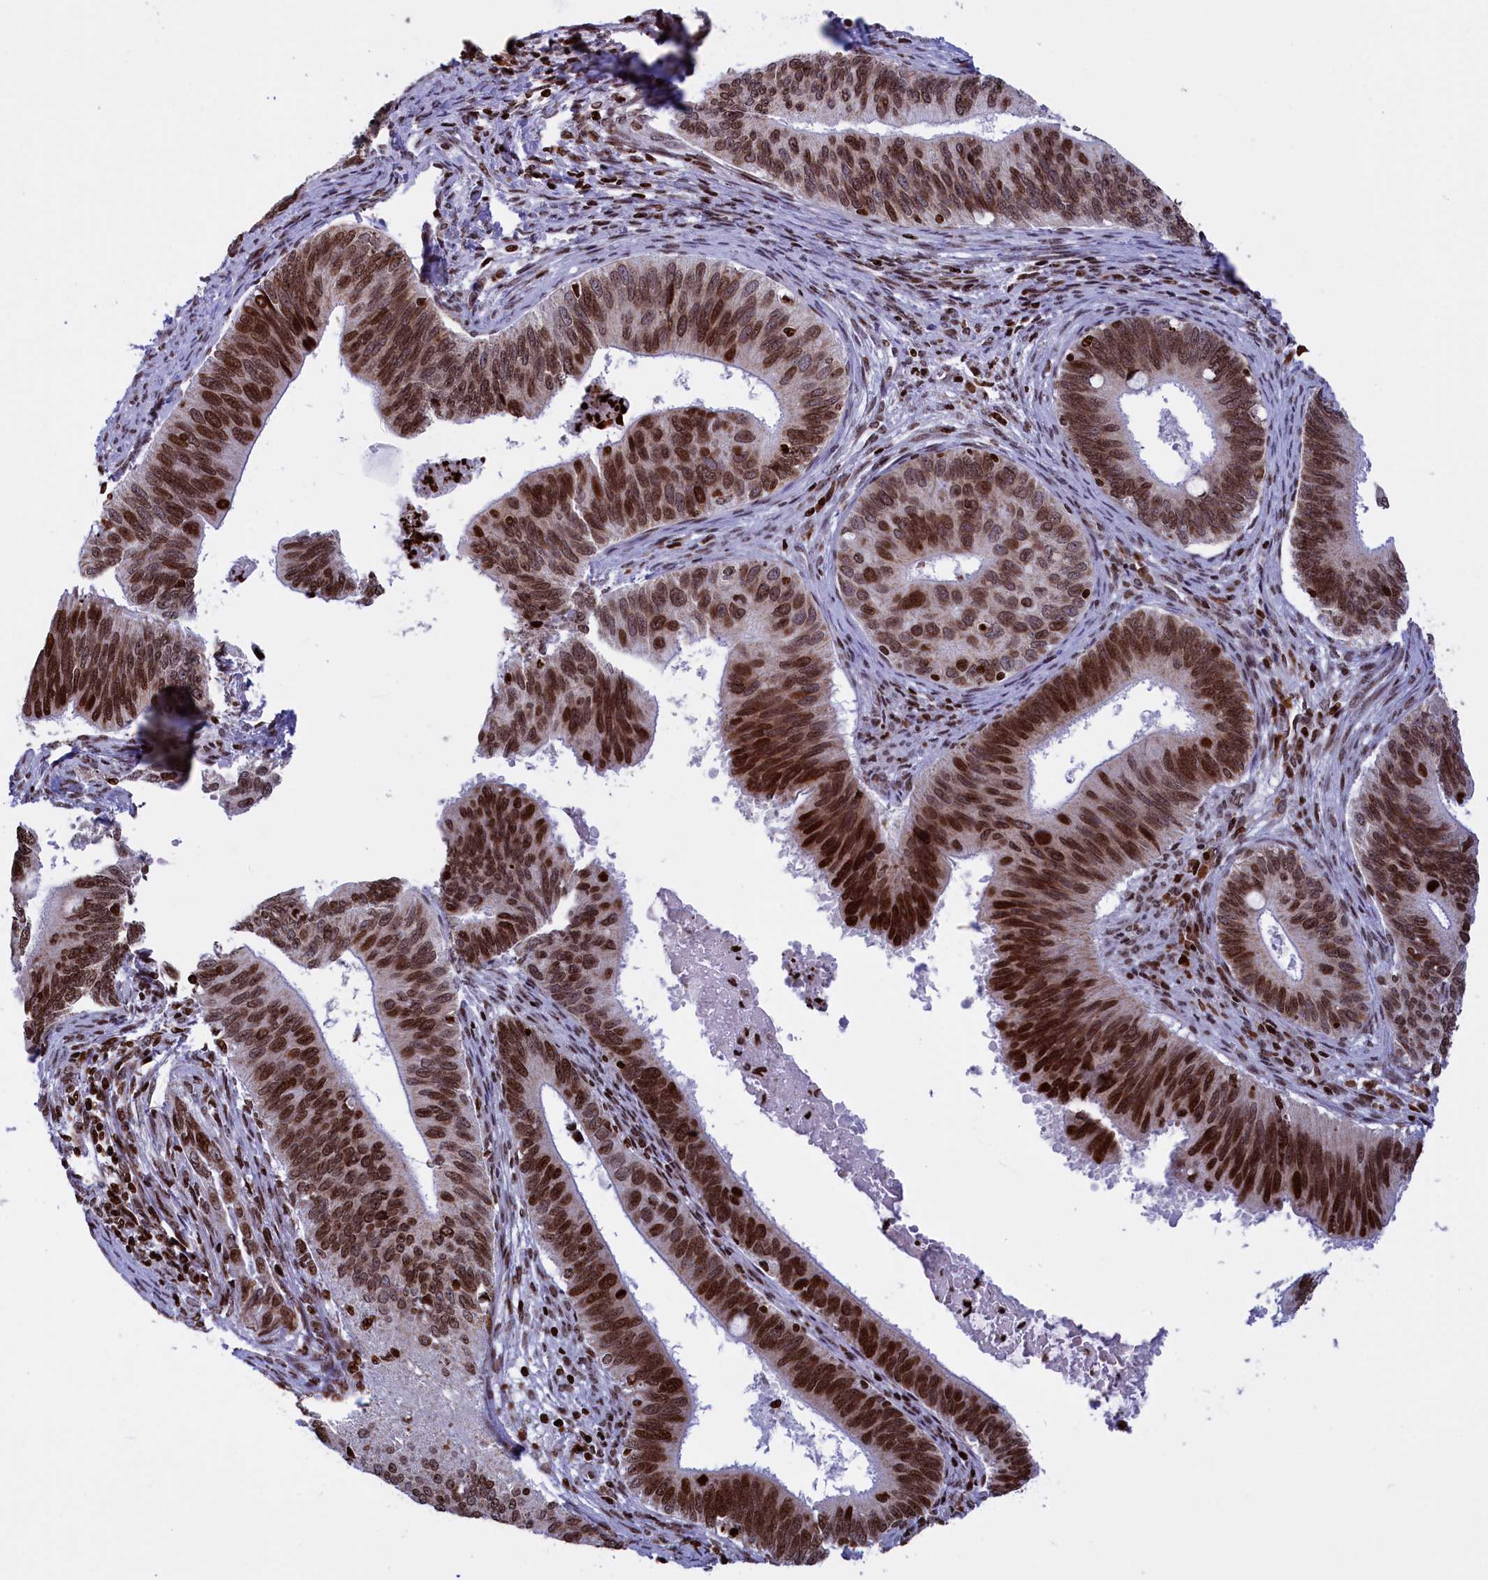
{"staining": {"intensity": "strong", "quantity": ">75%", "location": "nuclear"}, "tissue": "cervical cancer", "cell_type": "Tumor cells", "image_type": "cancer", "snomed": [{"axis": "morphology", "description": "Adenocarcinoma, NOS"}, {"axis": "topography", "description": "Cervix"}], "caption": "This image reveals immunohistochemistry staining of human adenocarcinoma (cervical), with high strong nuclear expression in approximately >75% of tumor cells.", "gene": "TIMM29", "patient": {"sex": "female", "age": 42}}